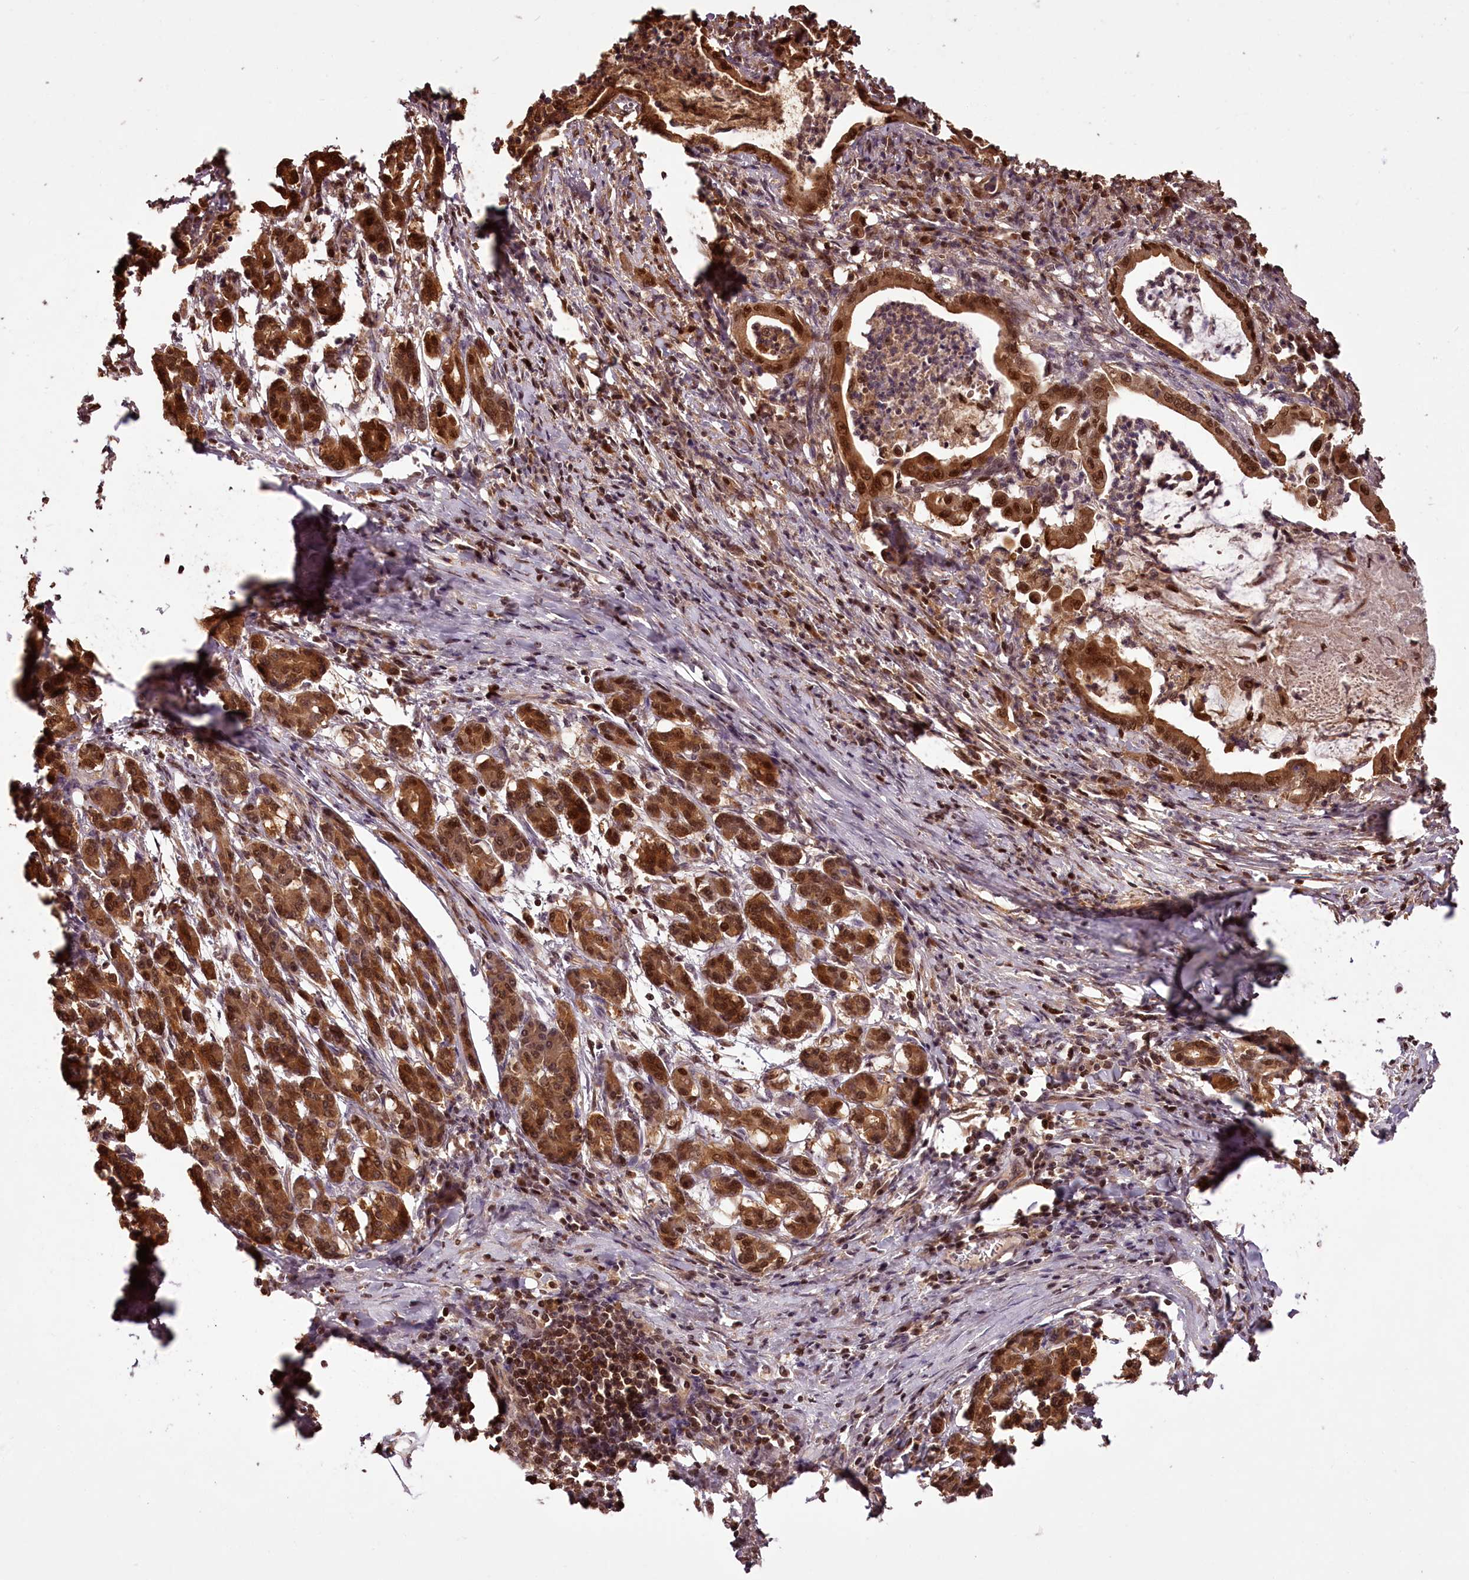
{"staining": {"intensity": "strong", "quantity": ">75%", "location": "cytoplasmic/membranous,nuclear"}, "tissue": "pancreatic cancer", "cell_type": "Tumor cells", "image_type": "cancer", "snomed": [{"axis": "morphology", "description": "Adenocarcinoma, NOS"}, {"axis": "topography", "description": "Pancreas"}], "caption": "Human pancreatic cancer stained with a protein marker displays strong staining in tumor cells.", "gene": "NPRL2", "patient": {"sex": "female", "age": 55}}